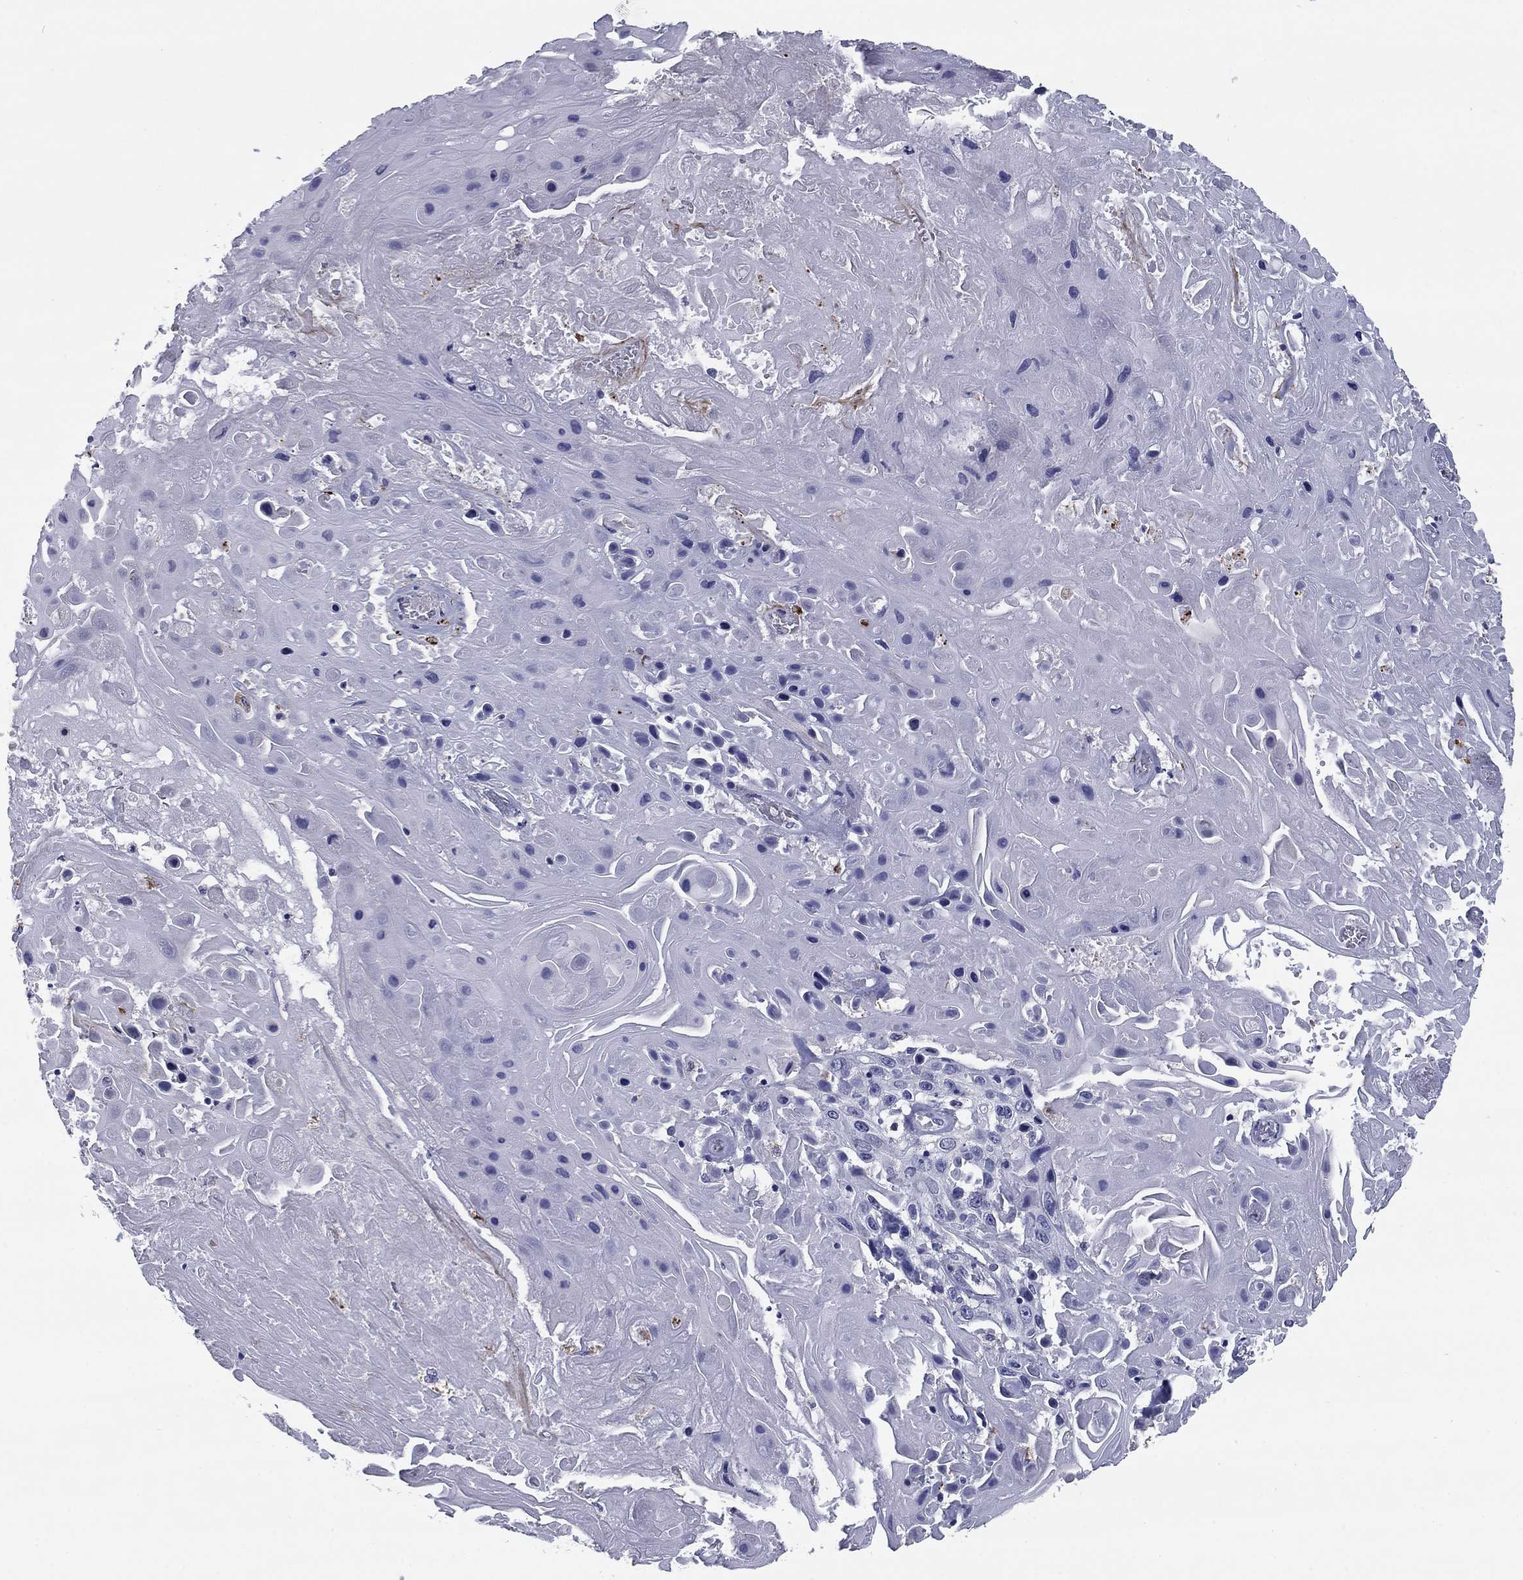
{"staining": {"intensity": "negative", "quantity": "none", "location": "none"}, "tissue": "skin cancer", "cell_type": "Tumor cells", "image_type": "cancer", "snomed": [{"axis": "morphology", "description": "Squamous cell carcinoma, NOS"}, {"axis": "topography", "description": "Skin"}], "caption": "Human squamous cell carcinoma (skin) stained for a protein using IHC reveals no staining in tumor cells.", "gene": "REXO5", "patient": {"sex": "male", "age": 82}}